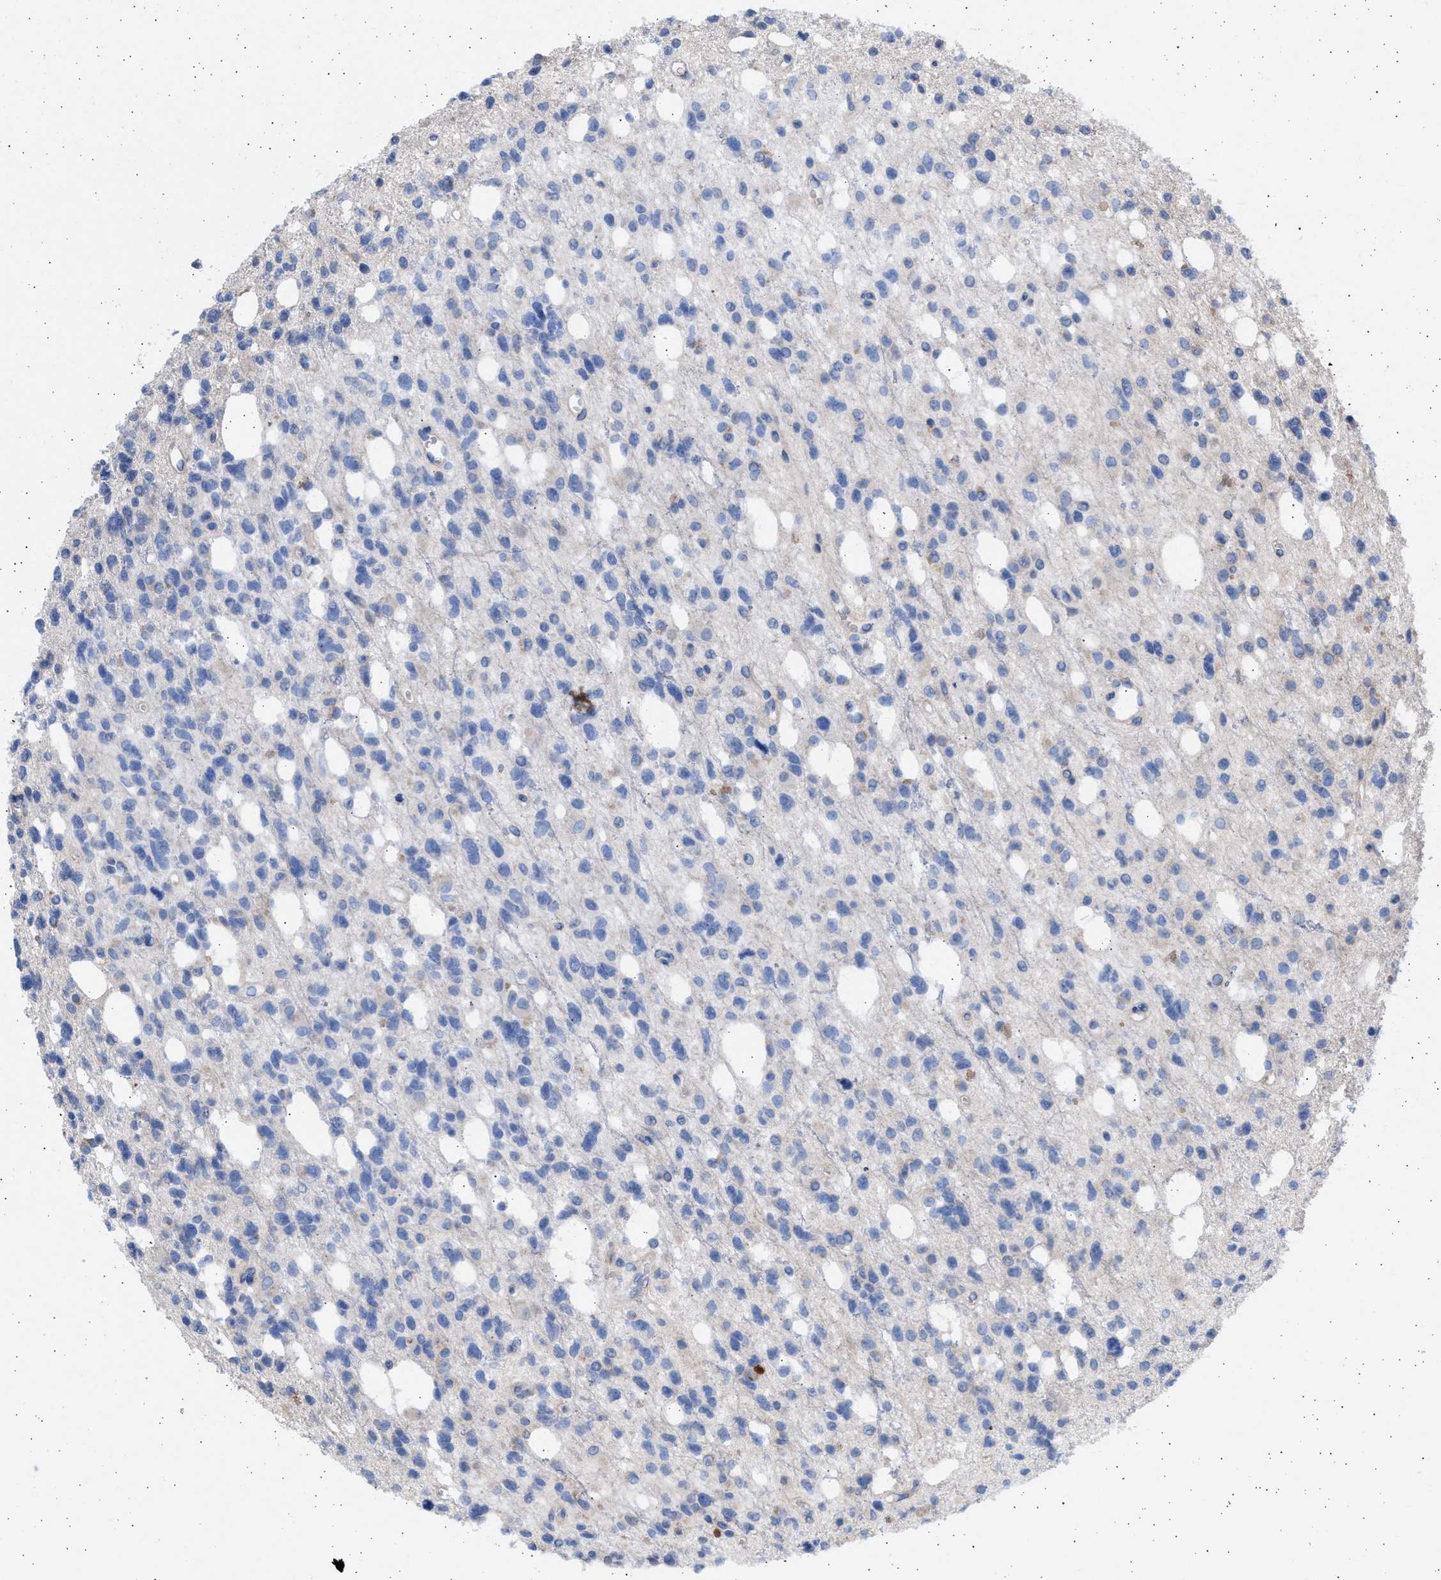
{"staining": {"intensity": "negative", "quantity": "none", "location": "none"}, "tissue": "glioma", "cell_type": "Tumor cells", "image_type": "cancer", "snomed": [{"axis": "morphology", "description": "Glioma, malignant, High grade"}, {"axis": "topography", "description": "Brain"}], "caption": "This is a micrograph of immunohistochemistry staining of malignant high-grade glioma, which shows no staining in tumor cells.", "gene": "NBR1", "patient": {"sex": "female", "age": 62}}